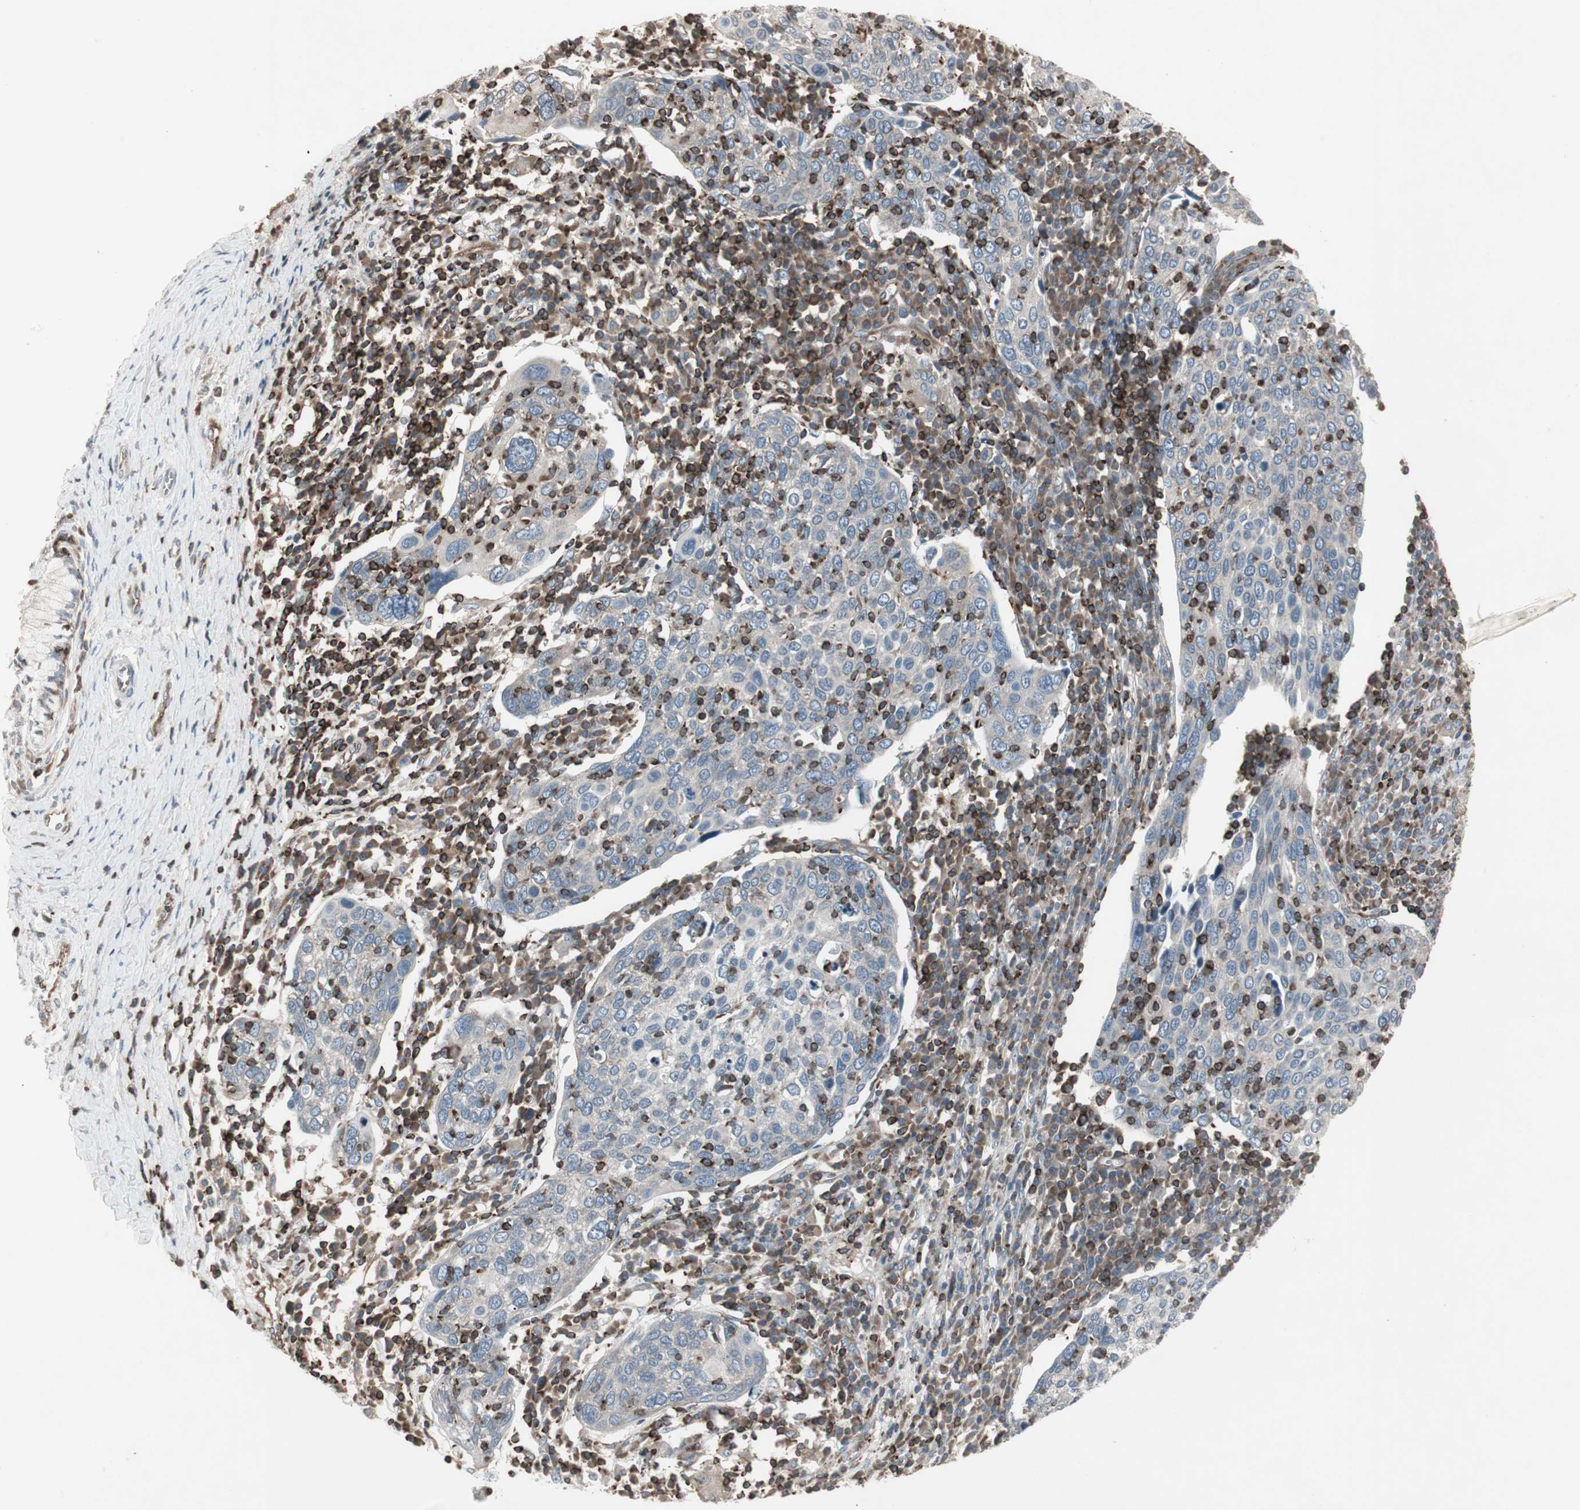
{"staining": {"intensity": "negative", "quantity": "none", "location": "none"}, "tissue": "cervical cancer", "cell_type": "Tumor cells", "image_type": "cancer", "snomed": [{"axis": "morphology", "description": "Squamous cell carcinoma, NOS"}, {"axis": "topography", "description": "Cervix"}], "caption": "A micrograph of cervical cancer stained for a protein displays no brown staining in tumor cells. Nuclei are stained in blue.", "gene": "ARHGEF1", "patient": {"sex": "female", "age": 40}}